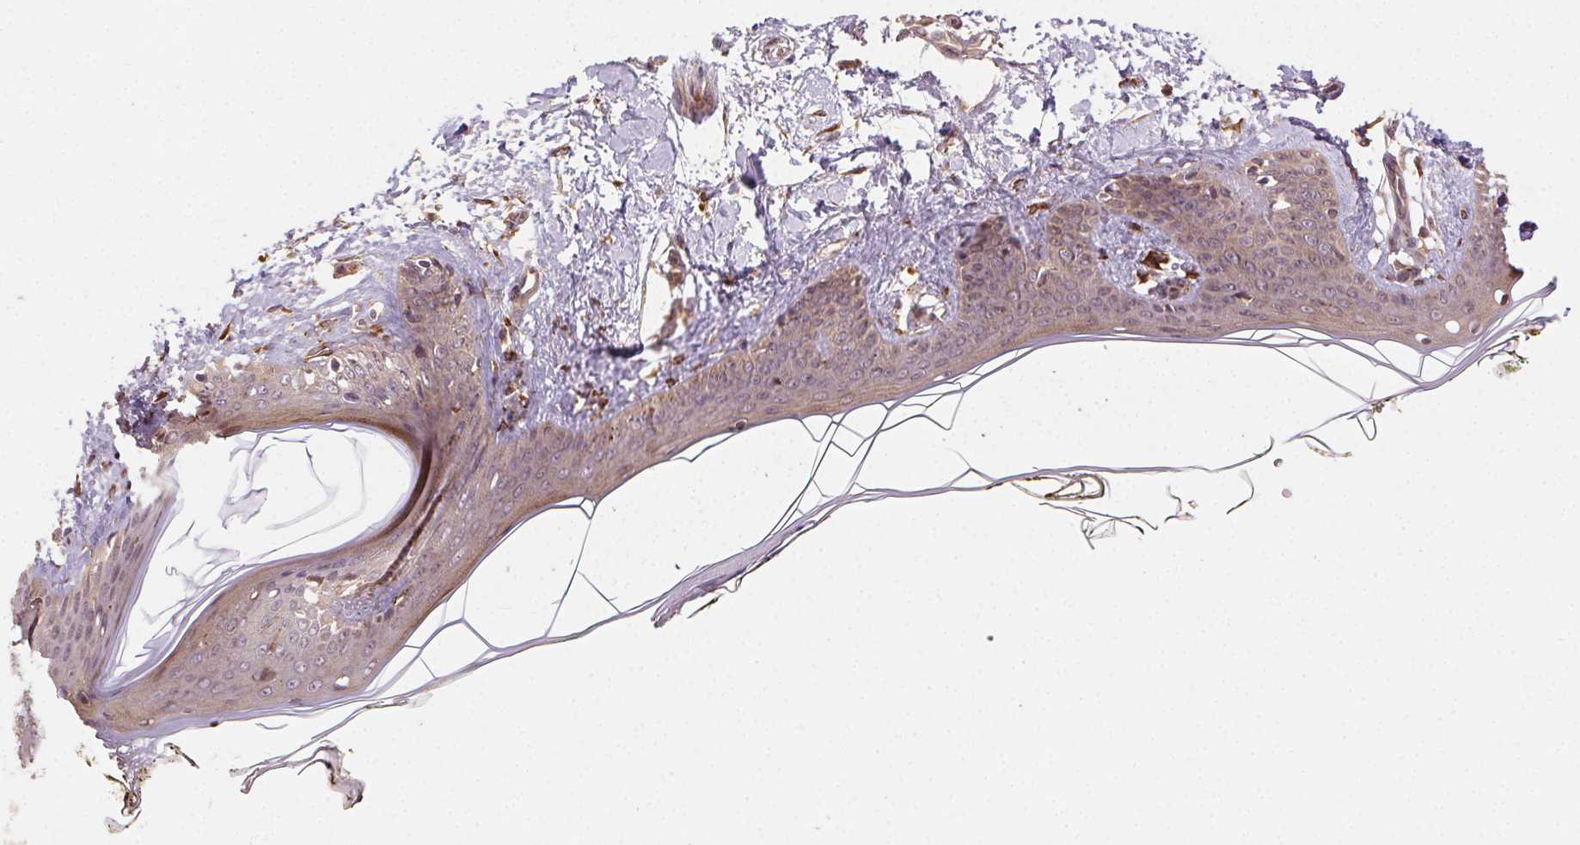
{"staining": {"intensity": "moderate", "quantity": ">75%", "location": "cytoplasmic/membranous"}, "tissue": "skin", "cell_type": "Fibroblasts", "image_type": "normal", "snomed": [{"axis": "morphology", "description": "Normal tissue, NOS"}, {"axis": "topography", "description": "Skin"}], "caption": "A photomicrograph of human skin stained for a protein reveals moderate cytoplasmic/membranous brown staining in fibroblasts.", "gene": "KLHL15", "patient": {"sex": "female", "age": 34}}